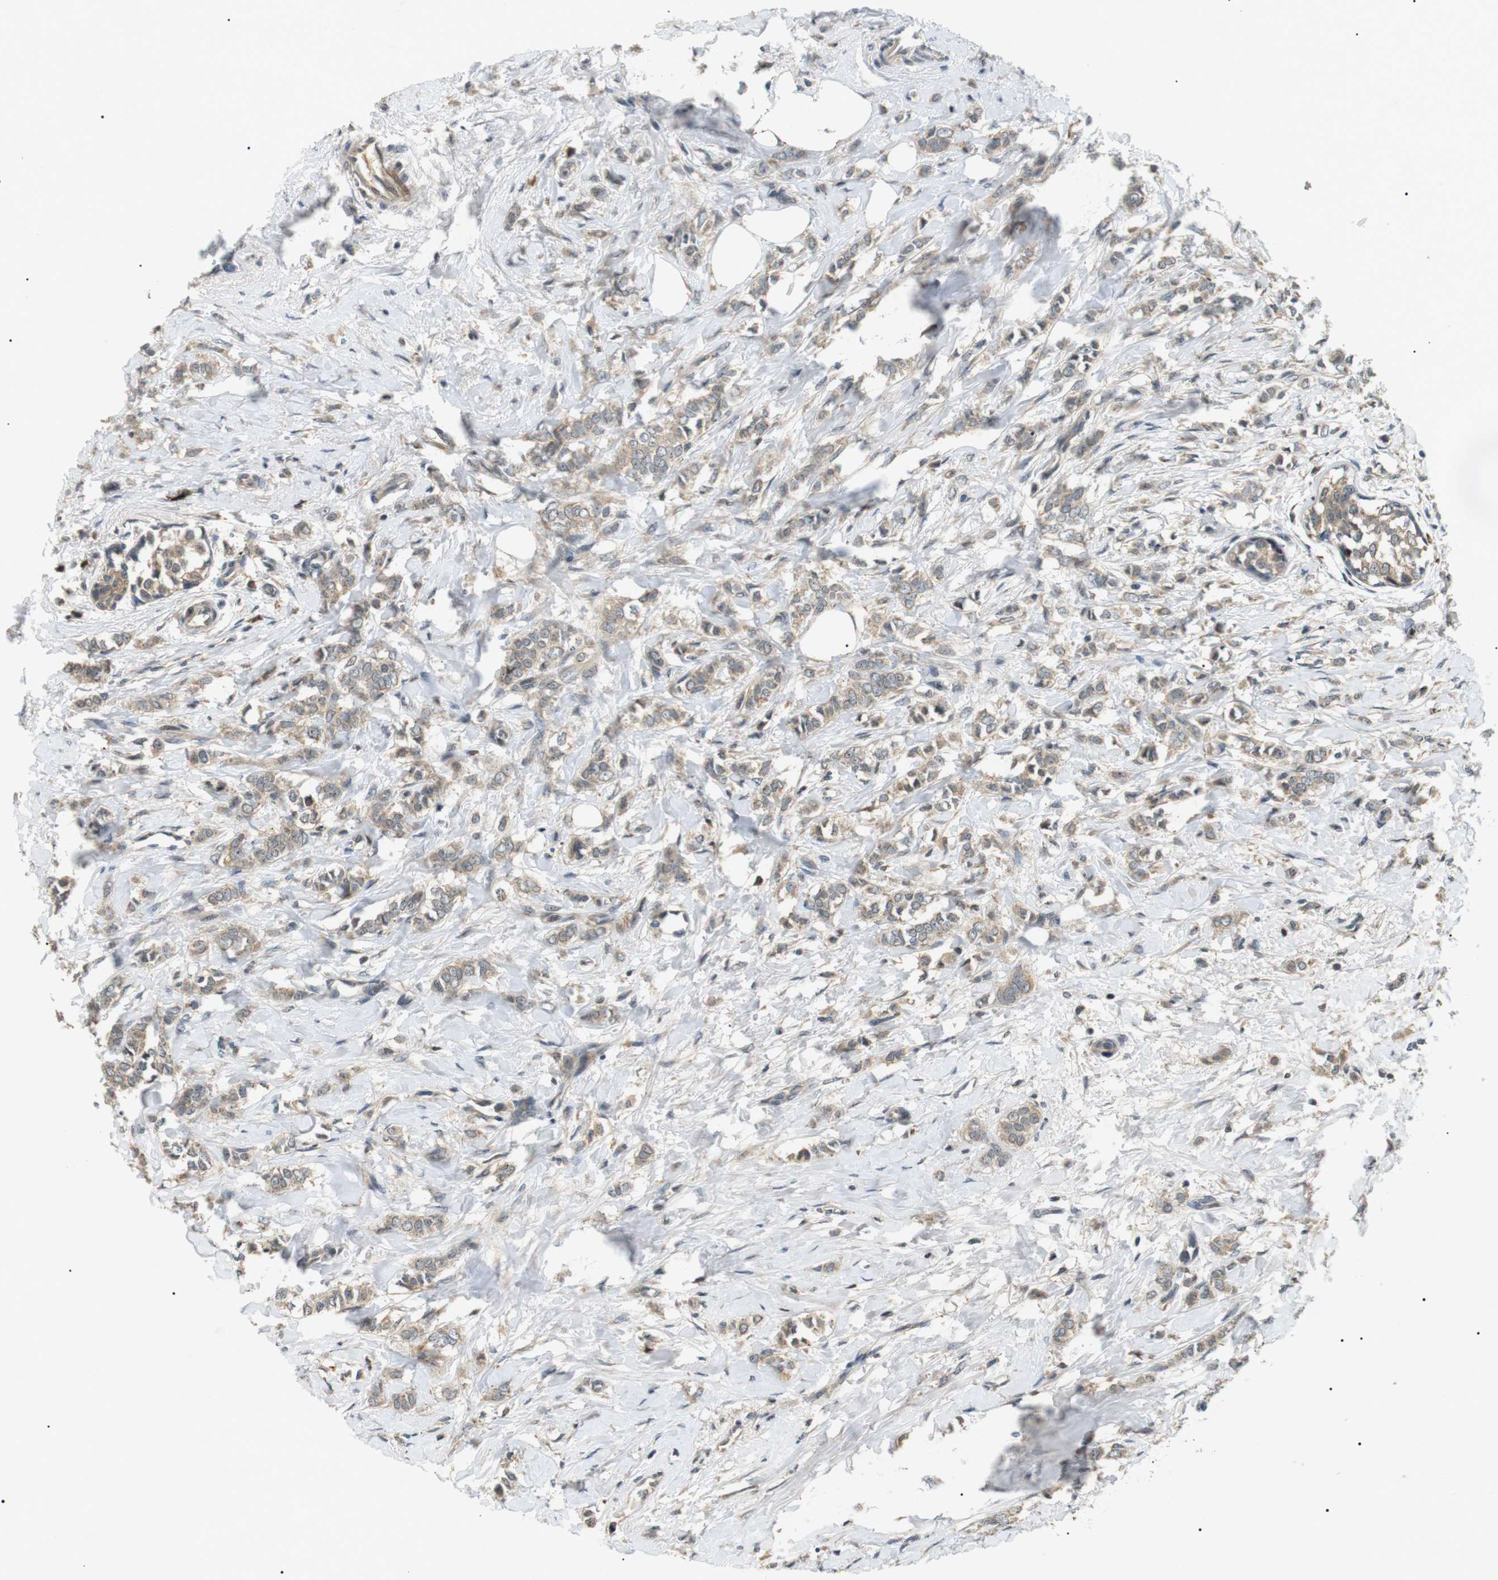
{"staining": {"intensity": "weak", "quantity": ">75%", "location": "cytoplasmic/membranous"}, "tissue": "breast cancer", "cell_type": "Tumor cells", "image_type": "cancer", "snomed": [{"axis": "morphology", "description": "Lobular carcinoma, in situ"}, {"axis": "morphology", "description": "Lobular carcinoma"}, {"axis": "topography", "description": "Breast"}], "caption": "A micrograph of human lobular carcinoma in situ (breast) stained for a protein reveals weak cytoplasmic/membranous brown staining in tumor cells.", "gene": "HSPA13", "patient": {"sex": "female", "age": 41}}